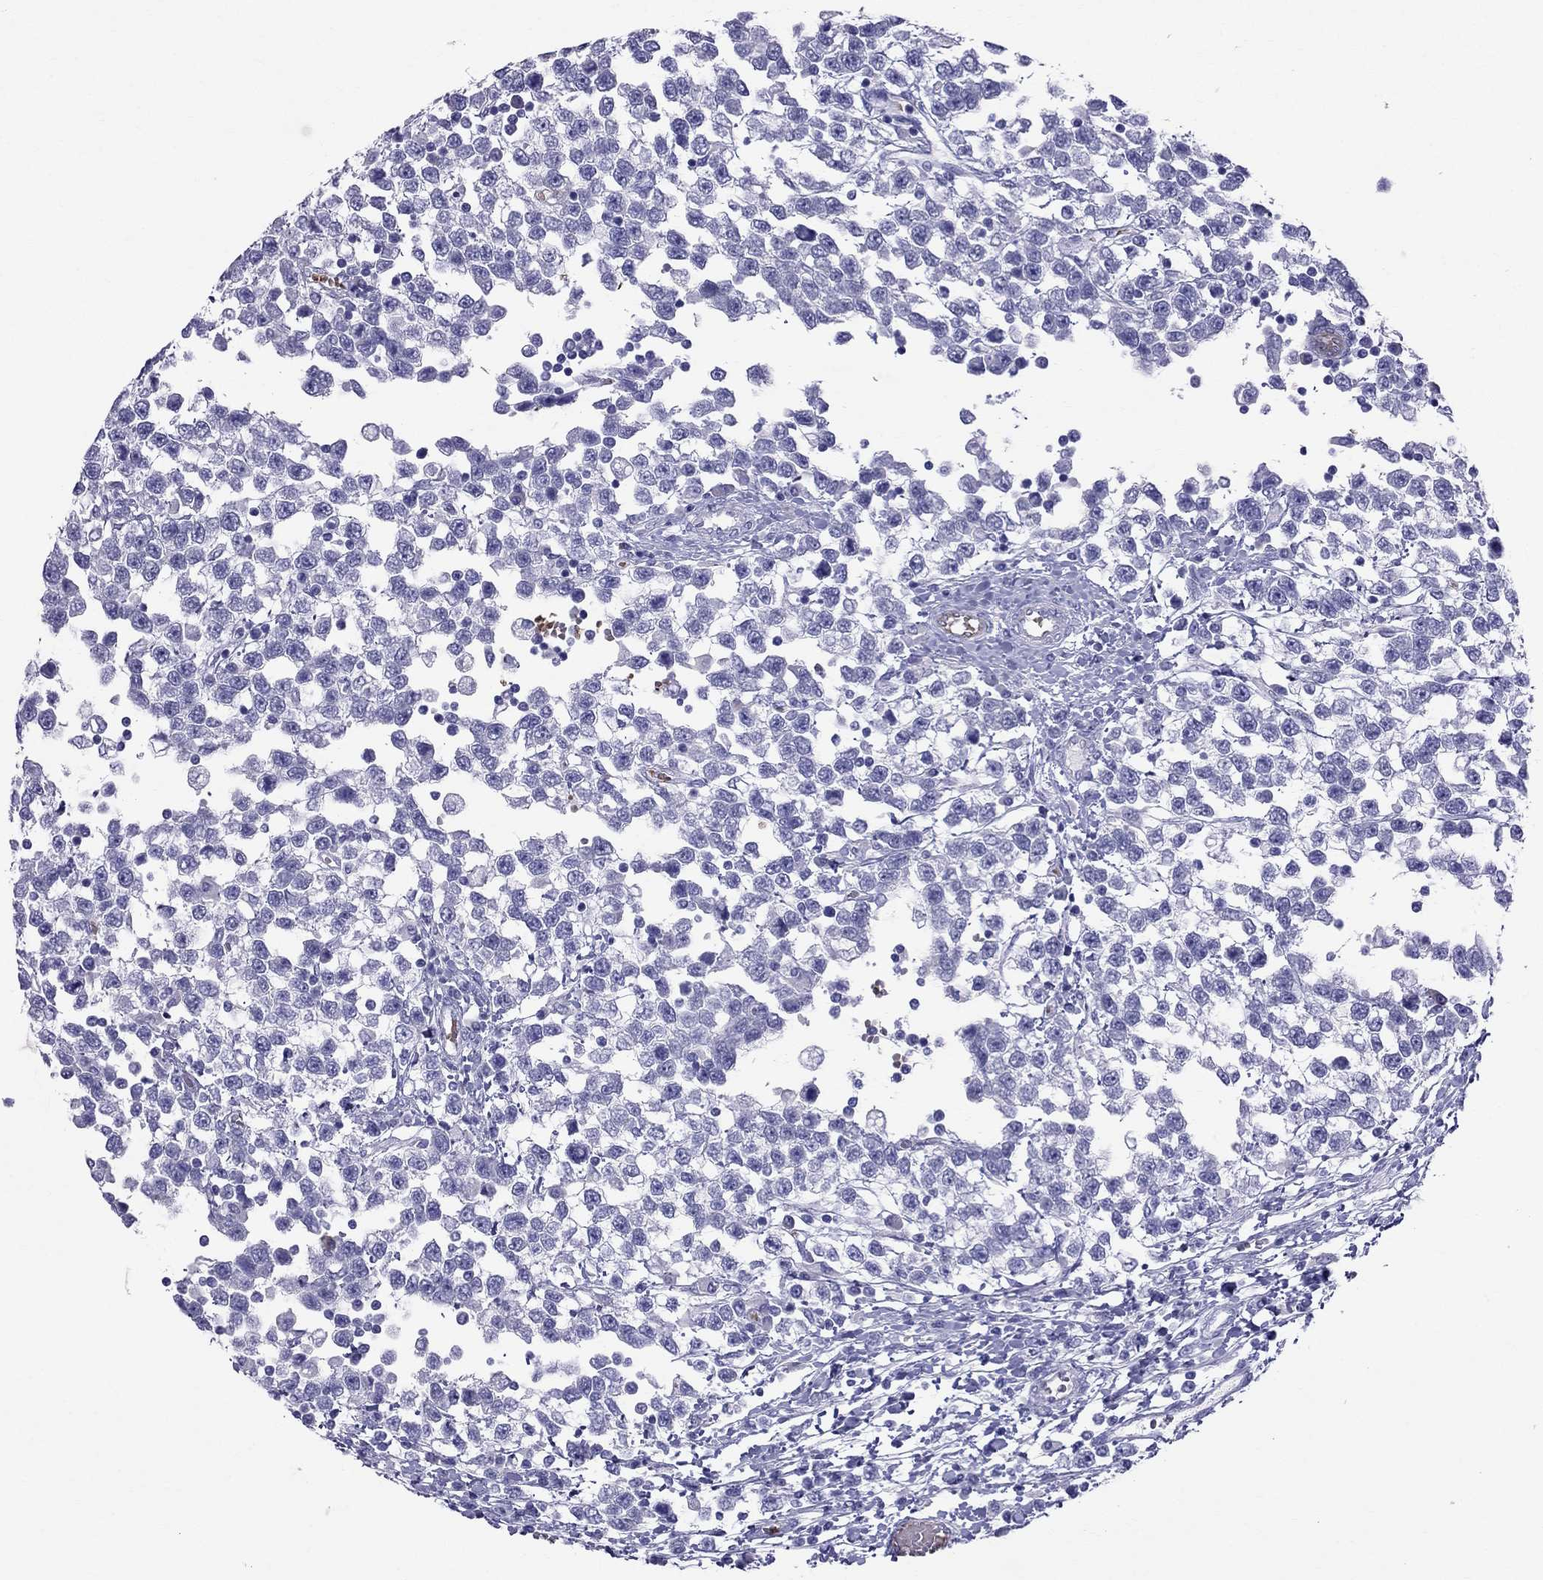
{"staining": {"intensity": "negative", "quantity": "none", "location": "none"}, "tissue": "testis cancer", "cell_type": "Tumor cells", "image_type": "cancer", "snomed": [{"axis": "morphology", "description": "Seminoma, NOS"}, {"axis": "topography", "description": "Testis"}], "caption": "Immunohistochemical staining of human testis cancer (seminoma) reveals no significant staining in tumor cells. (IHC, brightfield microscopy, high magnification).", "gene": "DNAAF6", "patient": {"sex": "male", "age": 34}}